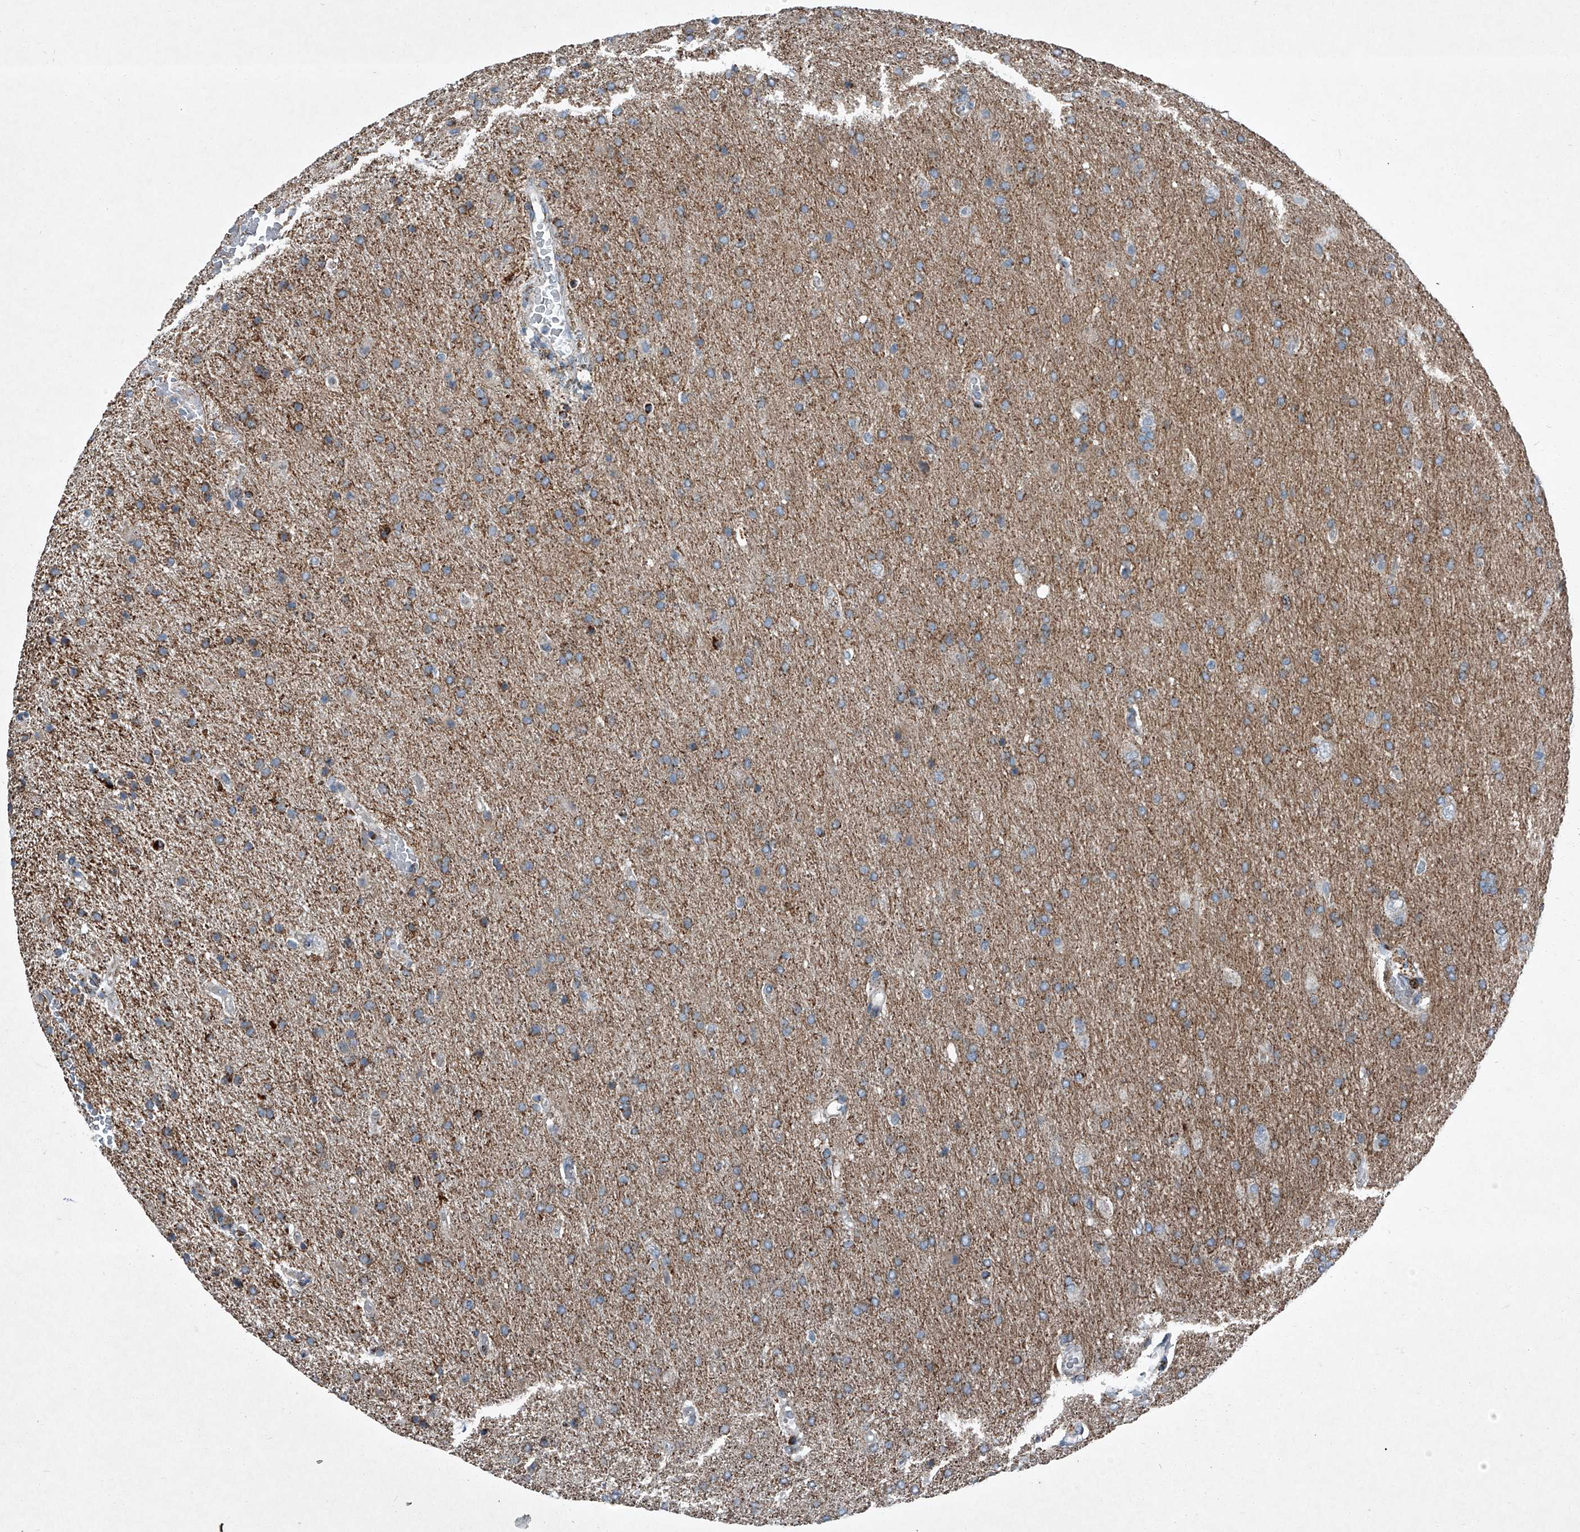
{"staining": {"intensity": "moderate", "quantity": ">75%", "location": "cytoplasmic/membranous"}, "tissue": "glioma", "cell_type": "Tumor cells", "image_type": "cancer", "snomed": [{"axis": "morphology", "description": "Glioma, malignant, High grade"}, {"axis": "topography", "description": "Brain"}], "caption": "A brown stain highlights moderate cytoplasmic/membranous staining of a protein in human malignant glioma (high-grade) tumor cells.", "gene": "CHRNA7", "patient": {"sex": "male", "age": 72}}